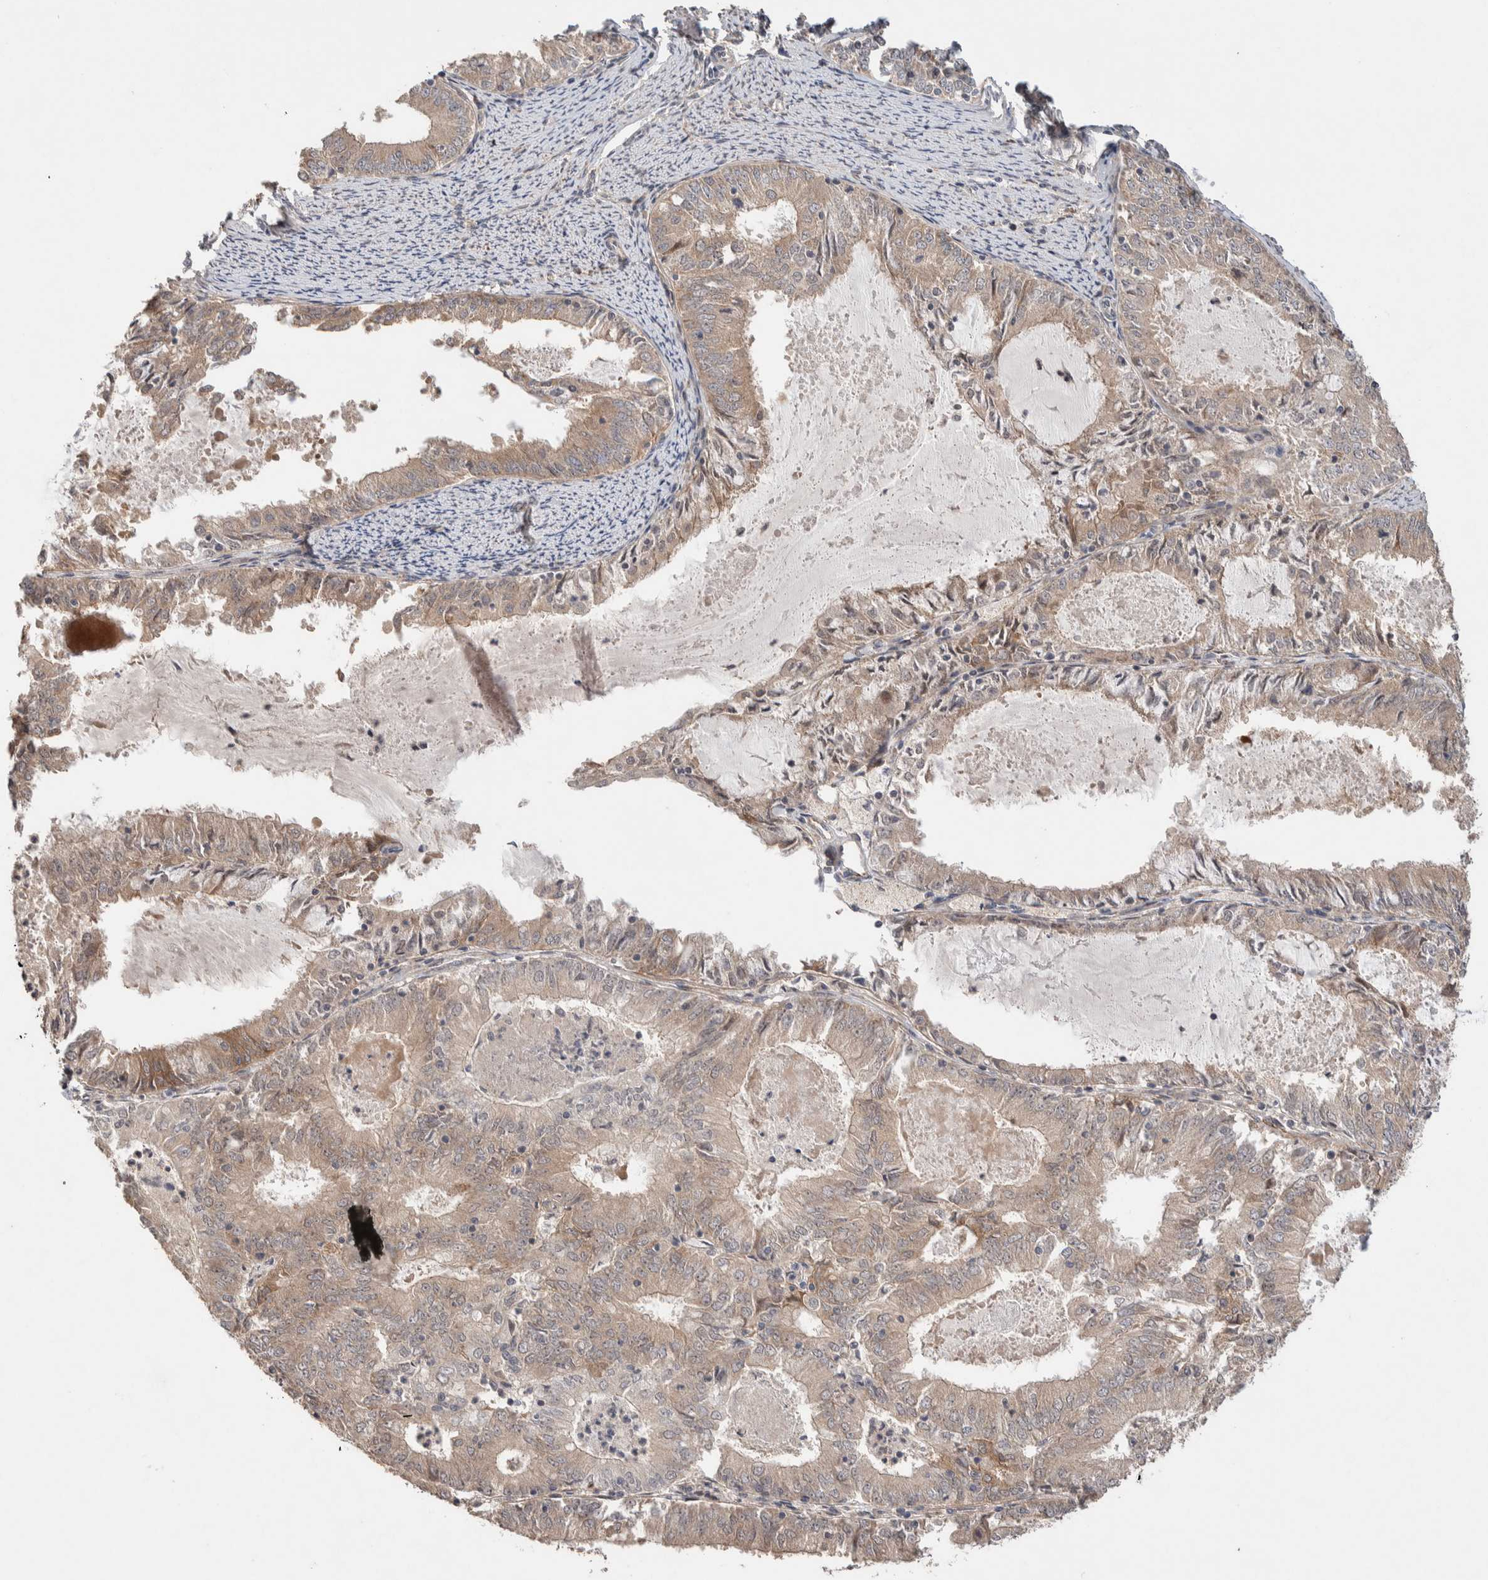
{"staining": {"intensity": "weak", "quantity": ">75%", "location": "cytoplasmic/membranous"}, "tissue": "endometrial cancer", "cell_type": "Tumor cells", "image_type": "cancer", "snomed": [{"axis": "morphology", "description": "Adenocarcinoma, NOS"}, {"axis": "topography", "description": "Endometrium"}], "caption": "An image of human adenocarcinoma (endometrial) stained for a protein demonstrates weak cytoplasmic/membranous brown staining in tumor cells.", "gene": "CASK", "patient": {"sex": "female", "age": 57}}